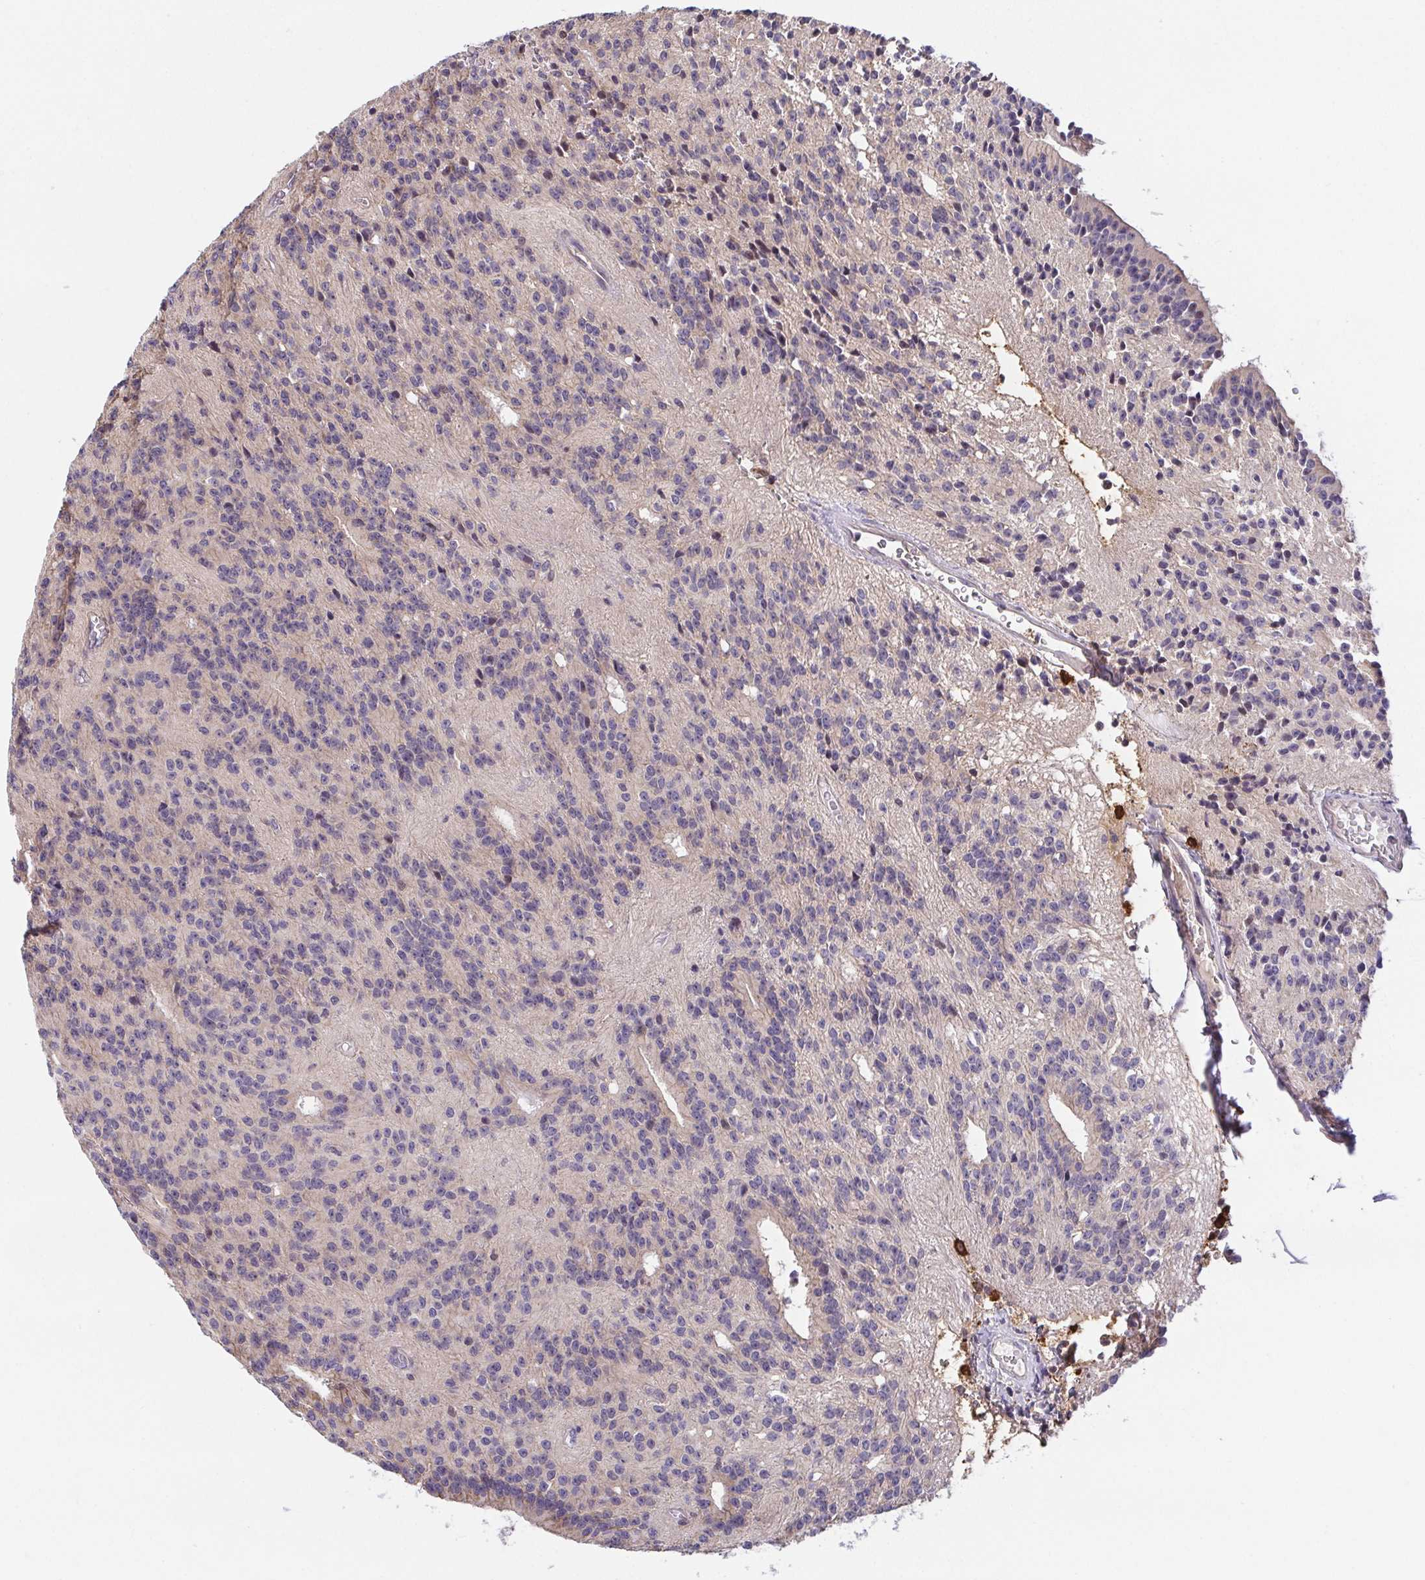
{"staining": {"intensity": "negative", "quantity": "none", "location": "none"}, "tissue": "glioma", "cell_type": "Tumor cells", "image_type": "cancer", "snomed": [{"axis": "morphology", "description": "Glioma, malignant, Low grade"}, {"axis": "topography", "description": "Brain"}], "caption": "There is no significant staining in tumor cells of glioma.", "gene": "PREPL", "patient": {"sex": "male", "age": 31}}